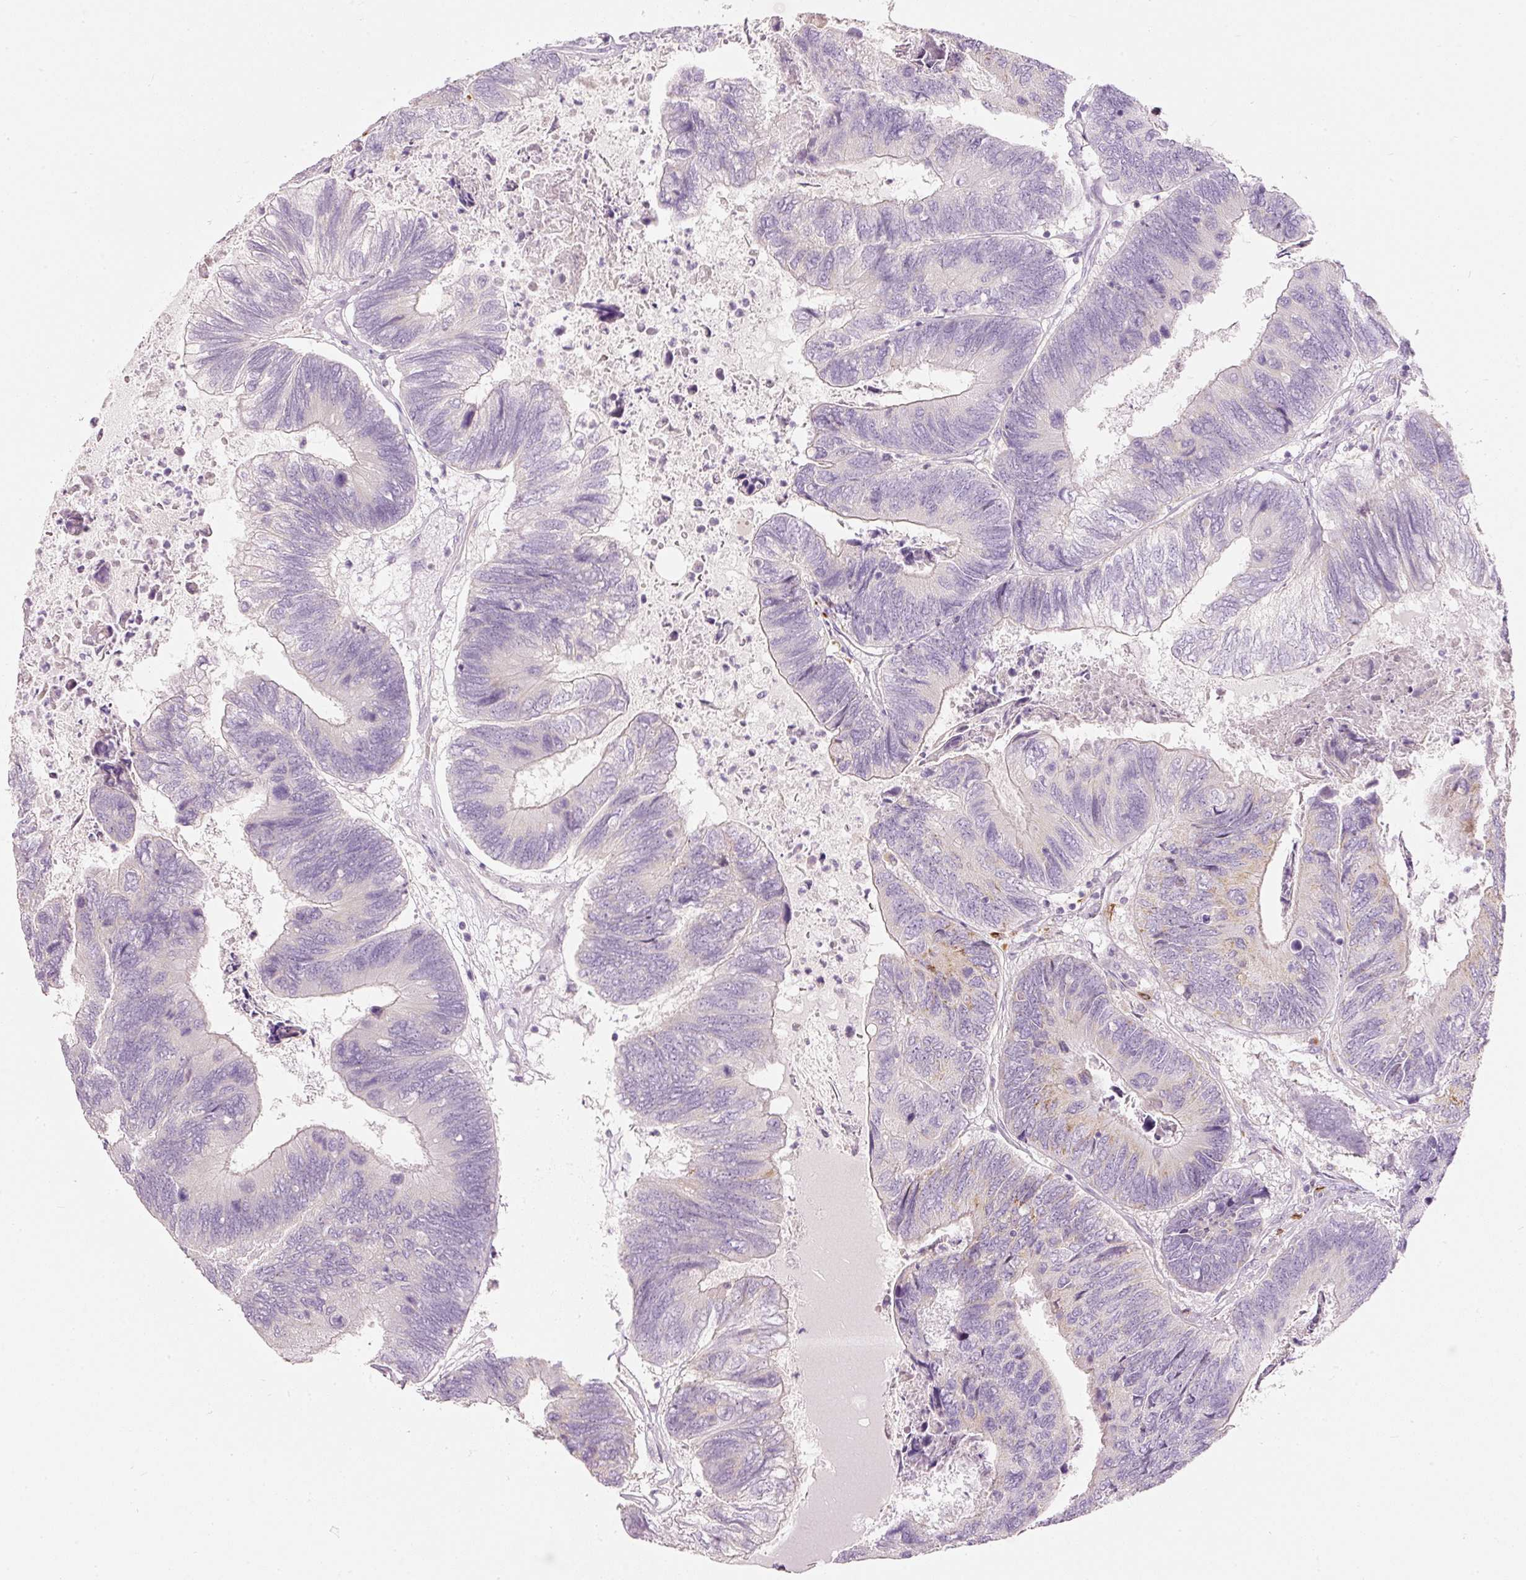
{"staining": {"intensity": "negative", "quantity": "none", "location": "none"}, "tissue": "colorectal cancer", "cell_type": "Tumor cells", "image_type": "cancer", "snomed": [{"axis": "morphology", "description": "Adenocarcinoma, NOS"}, {"axis": "topography", "description": "Colon"}], "caption": "Tumor cells are negative for brown protein staining in colorectal cancer (adenocarcinoma). (DAB immunohistochemistry visualized using brightfield microscopy, high magnification).", "gene": "MTHFD2", "patient": {"sex": "female", "age": 67}}